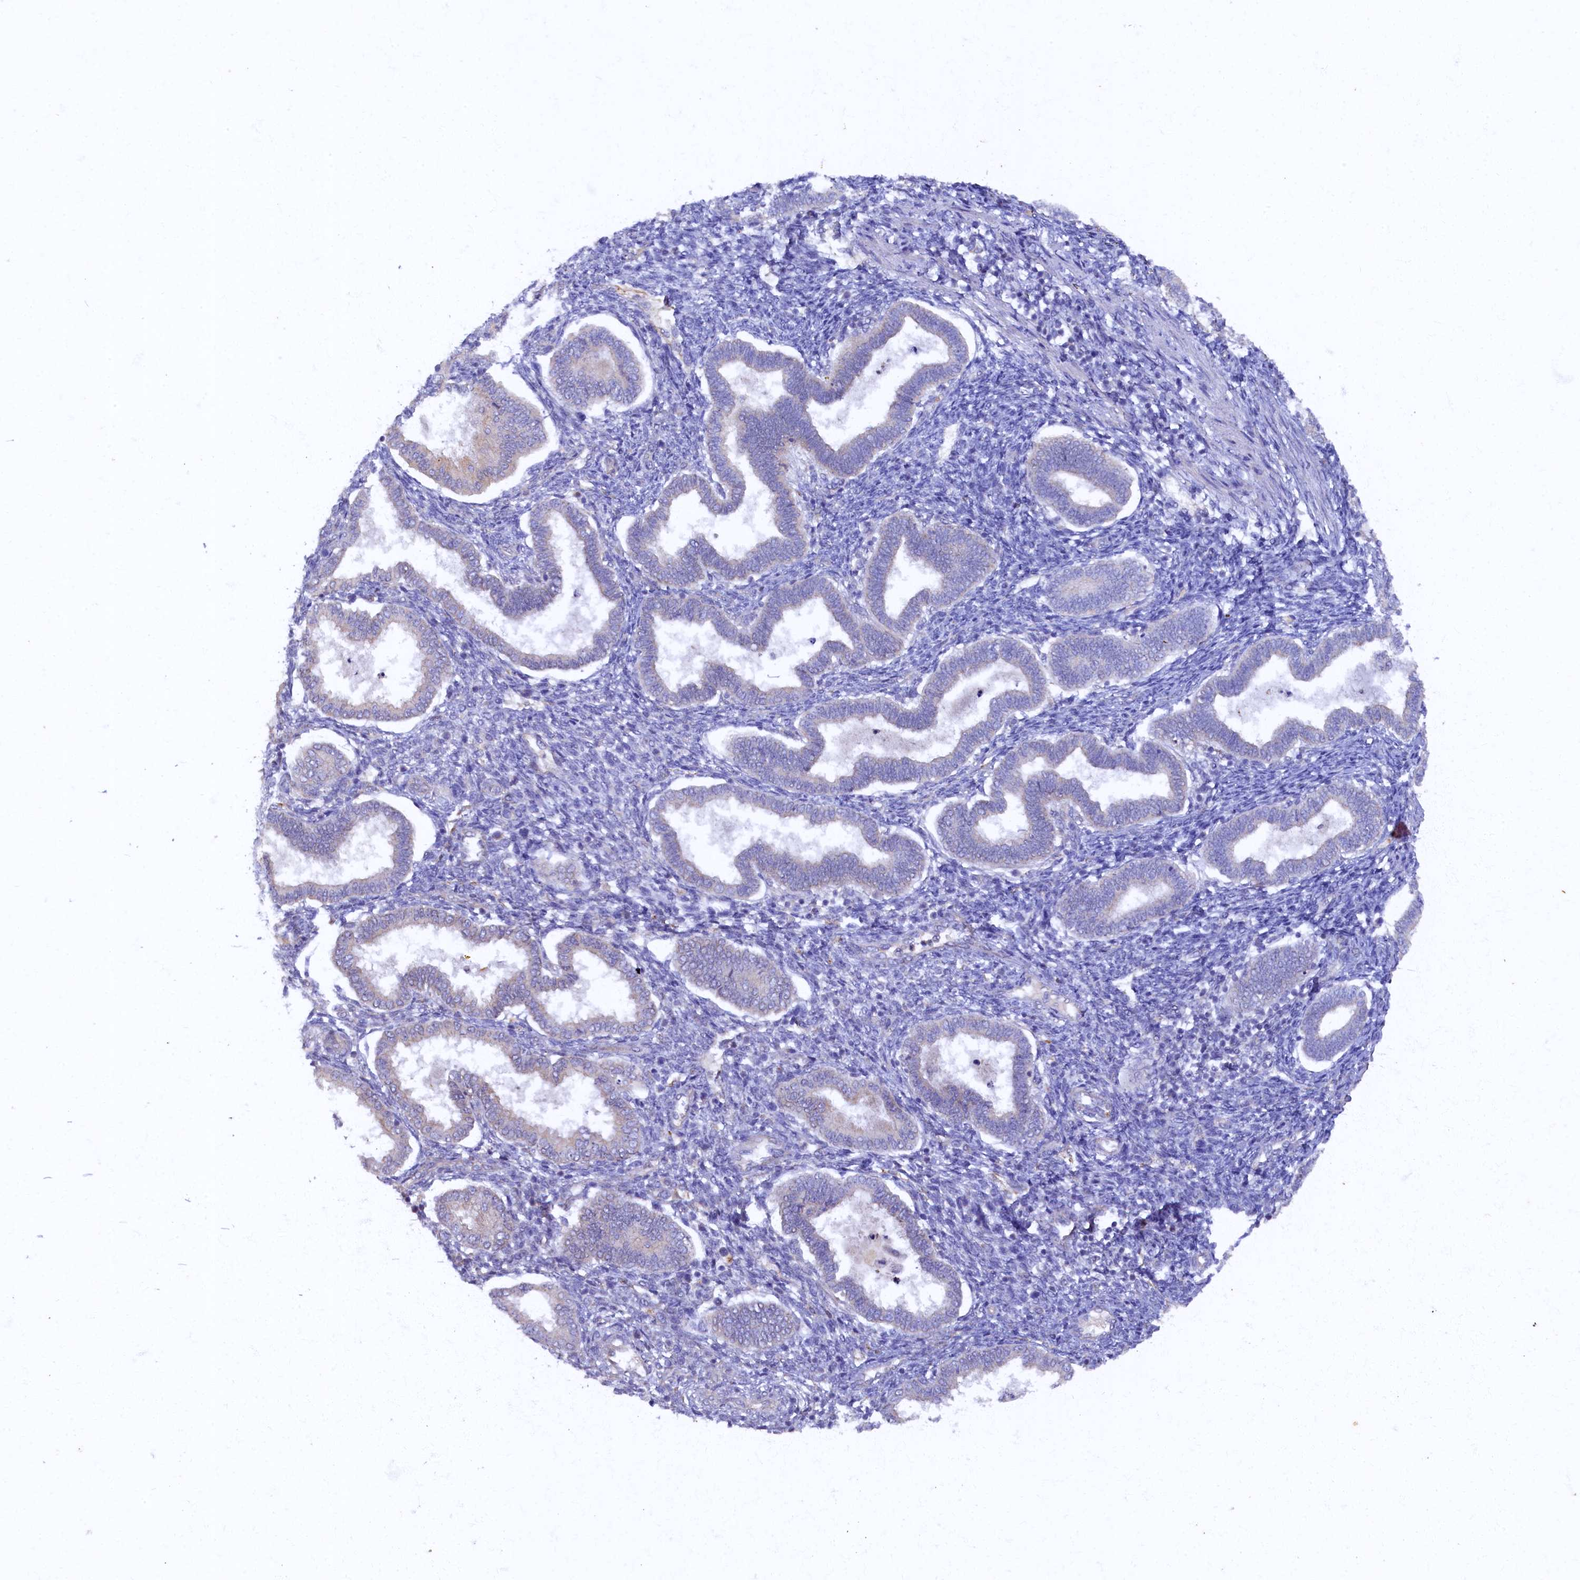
{"staining": {"intensity": "negative", "quantity": "none", "location": "none"}, "tissue": "endometrium", "cell_type": "Cells in endometrial stroma", "image_type": "normal", "snomed": [{"axis": "morphology", "description": "Normal tissue, NOS"}, {"axis": "topography", "description": "Endometrium"}], "caption": "Immunohistochemistry (IHC) image of normal human endometrium stained for a protein (brown), which displays no positivity in cells in endometrial stroma.", "gene": "ARL11", "patient": {"sex": "female", "age": 24}}